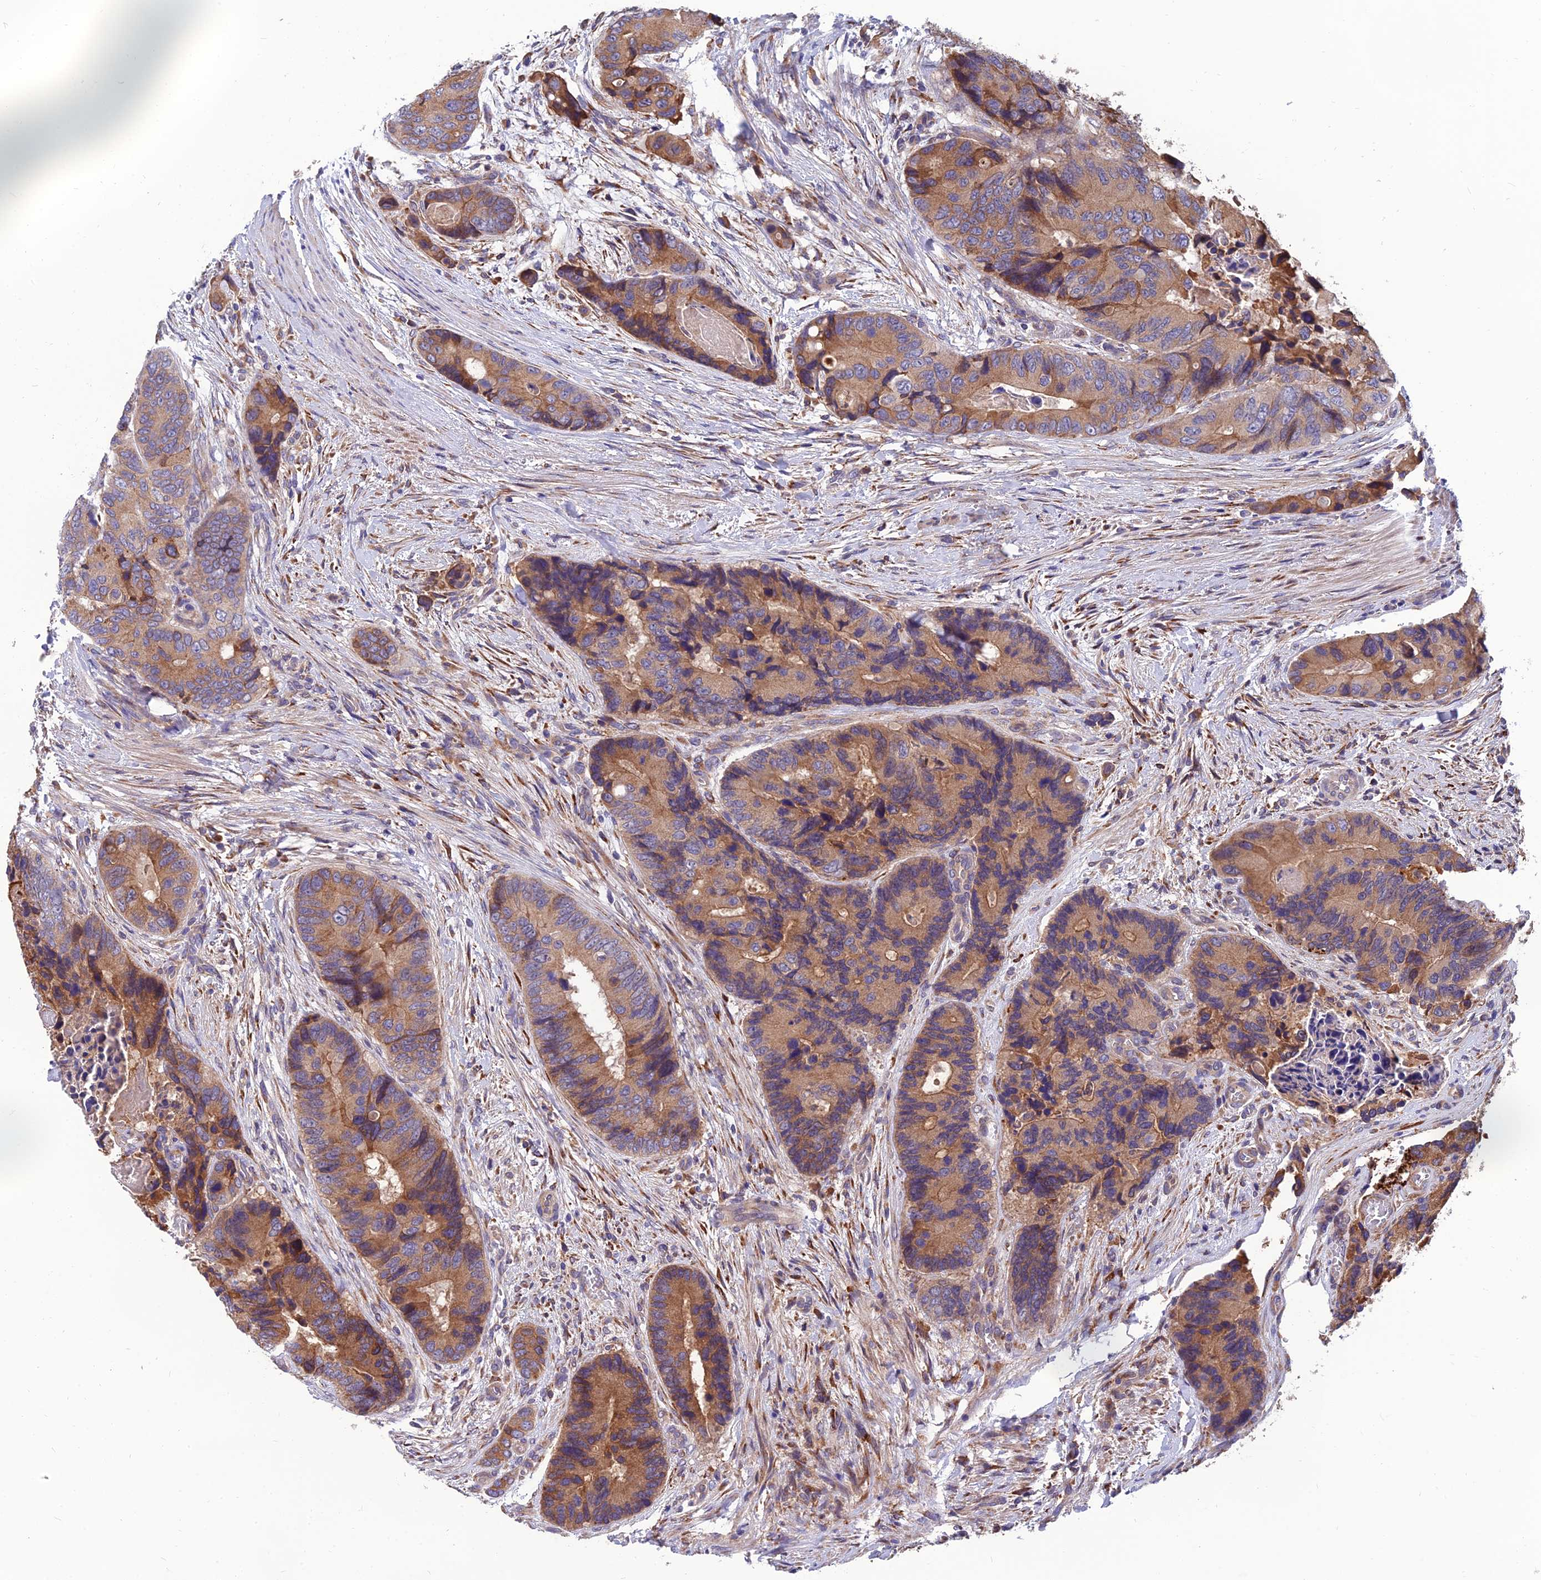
{"staining": {"intensity": "moderate", "quantity": ">75%", "location": "cytoplasmic/membranous"}, "tissue": "colorectal cancer", "cell_type": "Tumor cells", "image_type": "cancer", "snomed": [{"axis": "morphology", "description": "Adenocarcinoma, NOS"}, {"axis": "topography", "description": "Colon"}], "caption": "There is medium levels of moderate cytoplasmic/membranous staining in tumor cells of colorectal cancer, as demonstrated by immunohistochemical staining (brown color).", "gene": "UMAD1", "patient": {"sex": "male", "age": 84}}